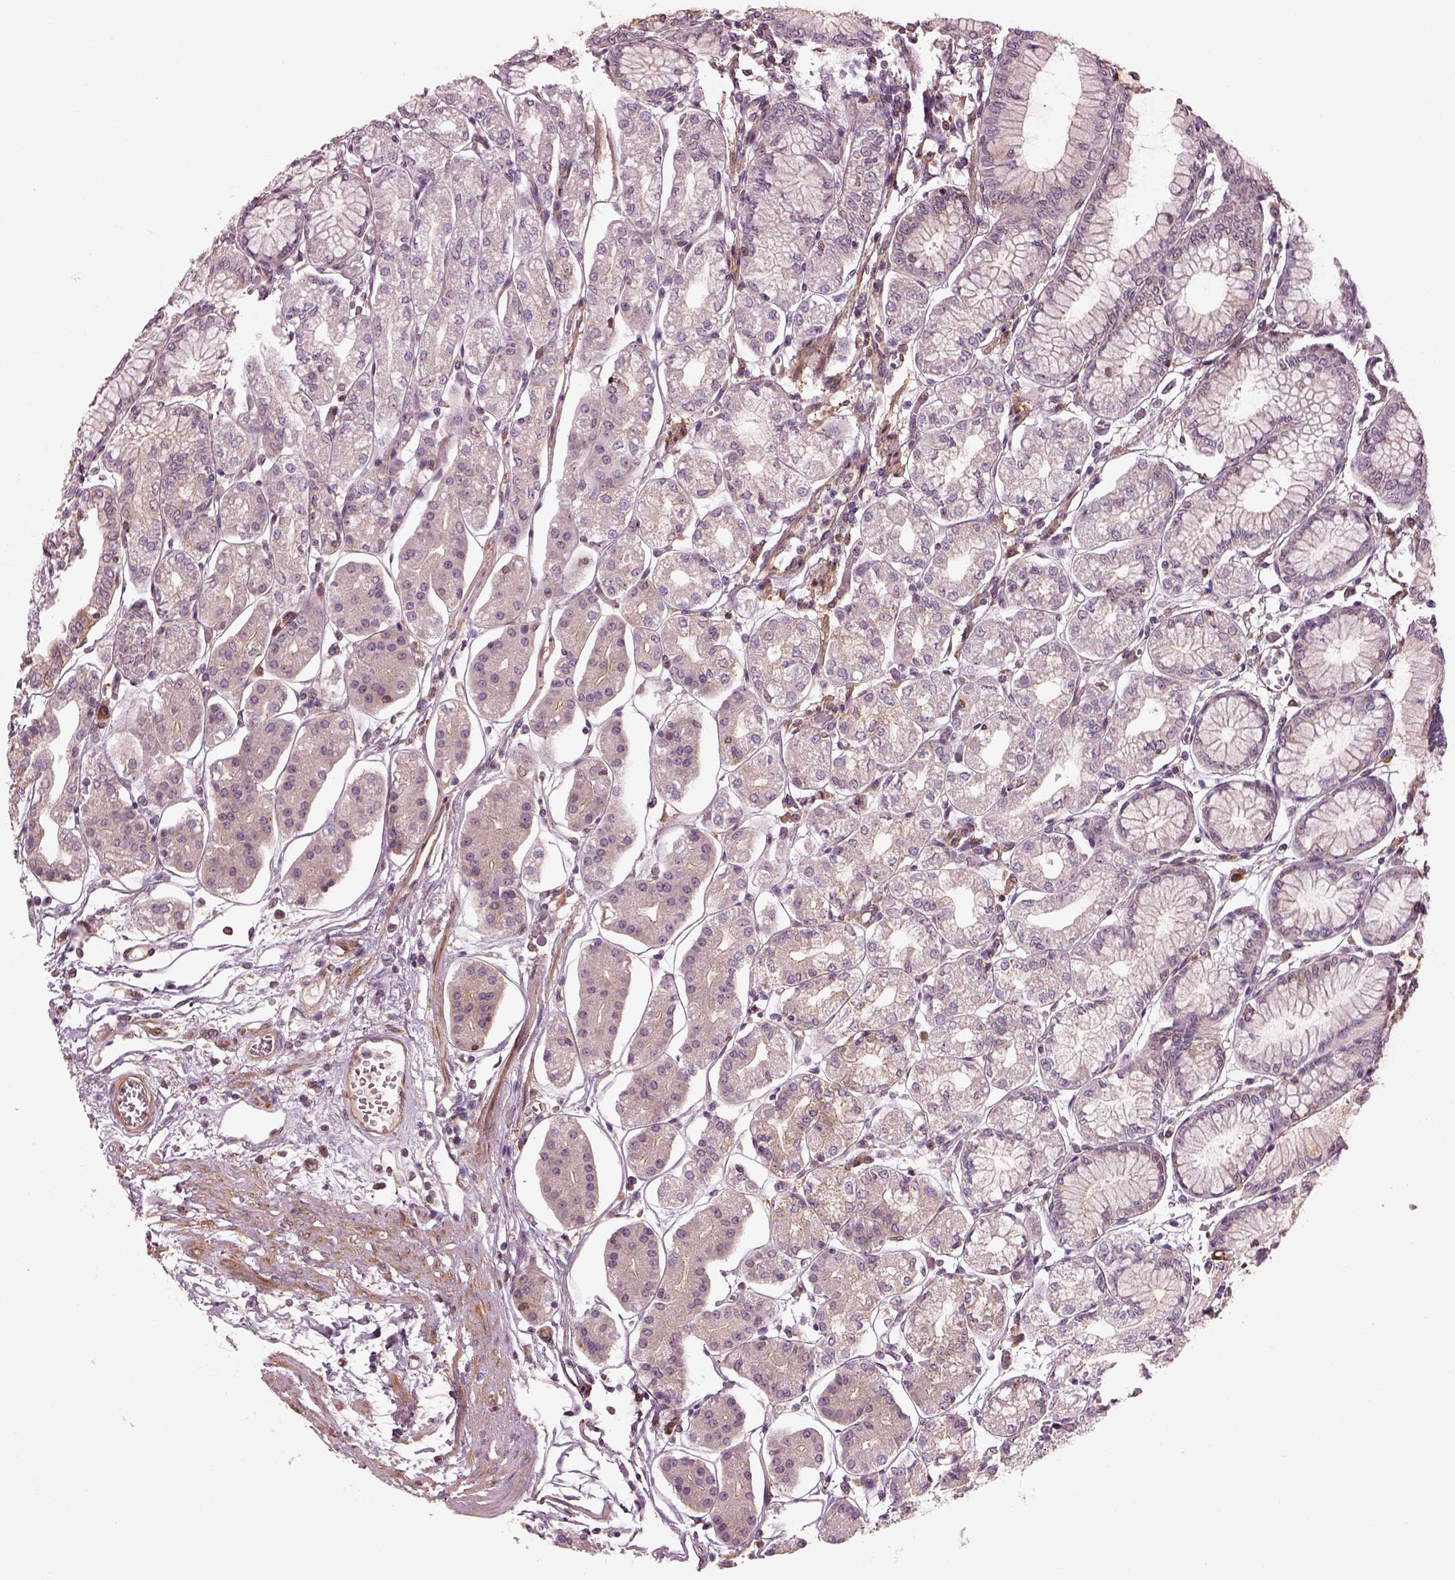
{"staining": {"intensity": "moderate", "quantity": "<25%", "location": "cytoplasmic/membranous"}, "tissue": "stomach", "cell_type": "Glandular cells", "image_type": "normal", "snomed": [{"axis": "morphology", "description": "Normal tissue, NOS"}, {"axis": "topography", "description": "Skeletal muscle"}, {"axis": "topography", "description": "Stomach"}], "caption": "Immunohistochemical staining of normal stomach demonstrates <25% levels of moderate cytoplasmic/membranous protein positivity in about <25% of glandular cells. The staining is performed using DAB brown chromogen to label protein expression. The nuclei are counter-stained blue using hematoxylin.", "gene": "LSM14A", "patient": {"sex": "female", "age": 57}}